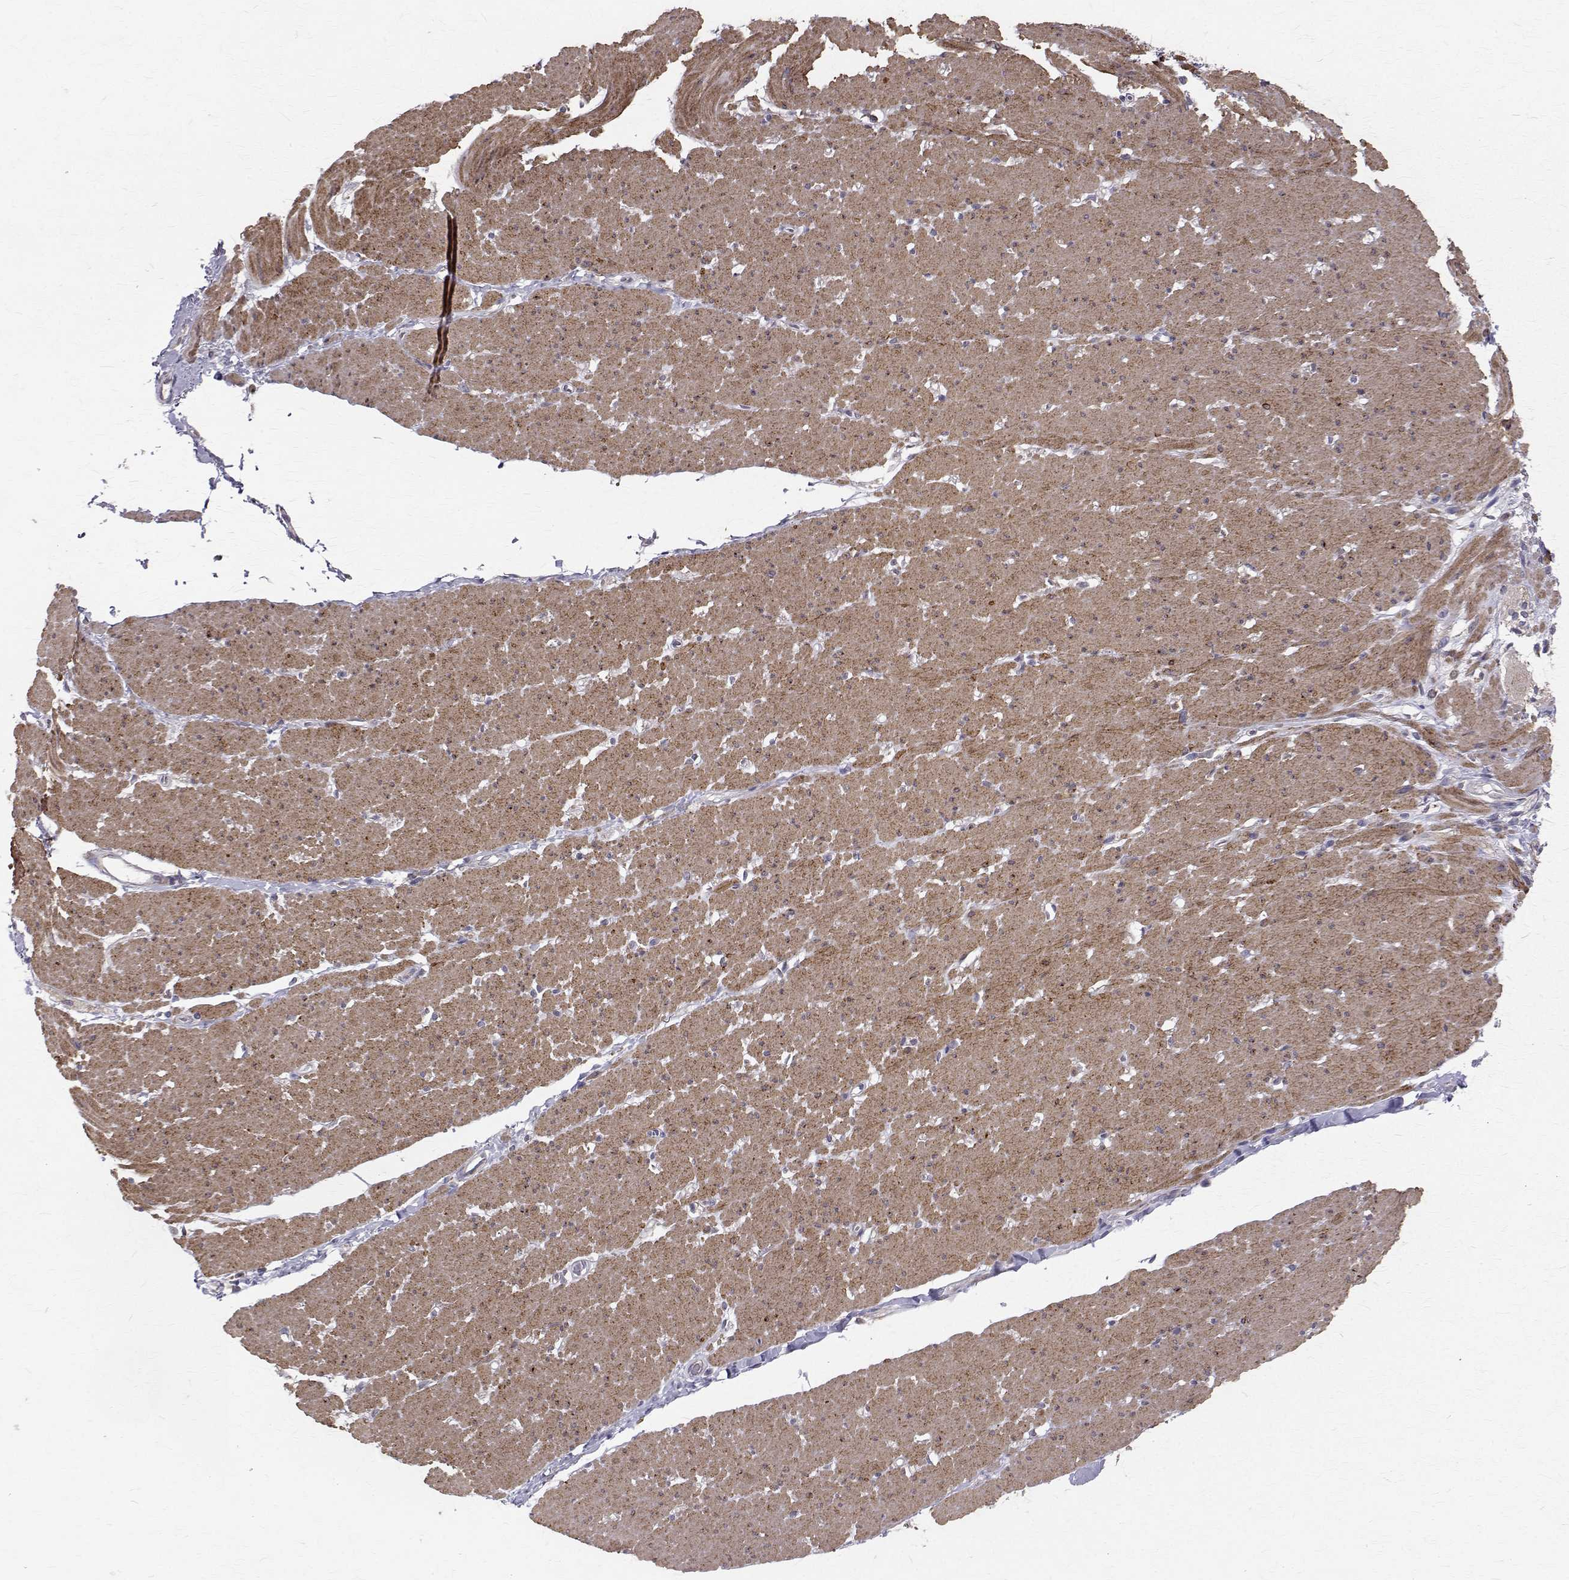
{"staining": {"intensity": "moderate", "quantity": ">75%", "location": "cytoplasmic/membranous"}, "tissue": "smooth muscle", "cell_type": "Smooth muscle cells", "image_type": "normal", "snomed": [{"axis": "morphology", "description": "Normal tissue, NOS"}, {"axis": "topography", "description": "Smooth muscle"}, {"axis": "topography", "description": "Rectum"}], "caption": "Immunohistochemical staining of unremarkable human smooth muscle shows medium levels of moderate cytoplasmic/membranous expression in about >75% of smooth muscle cells.", "gene": "CCDC89", "patient": {"sex": "male", "age": 53}}